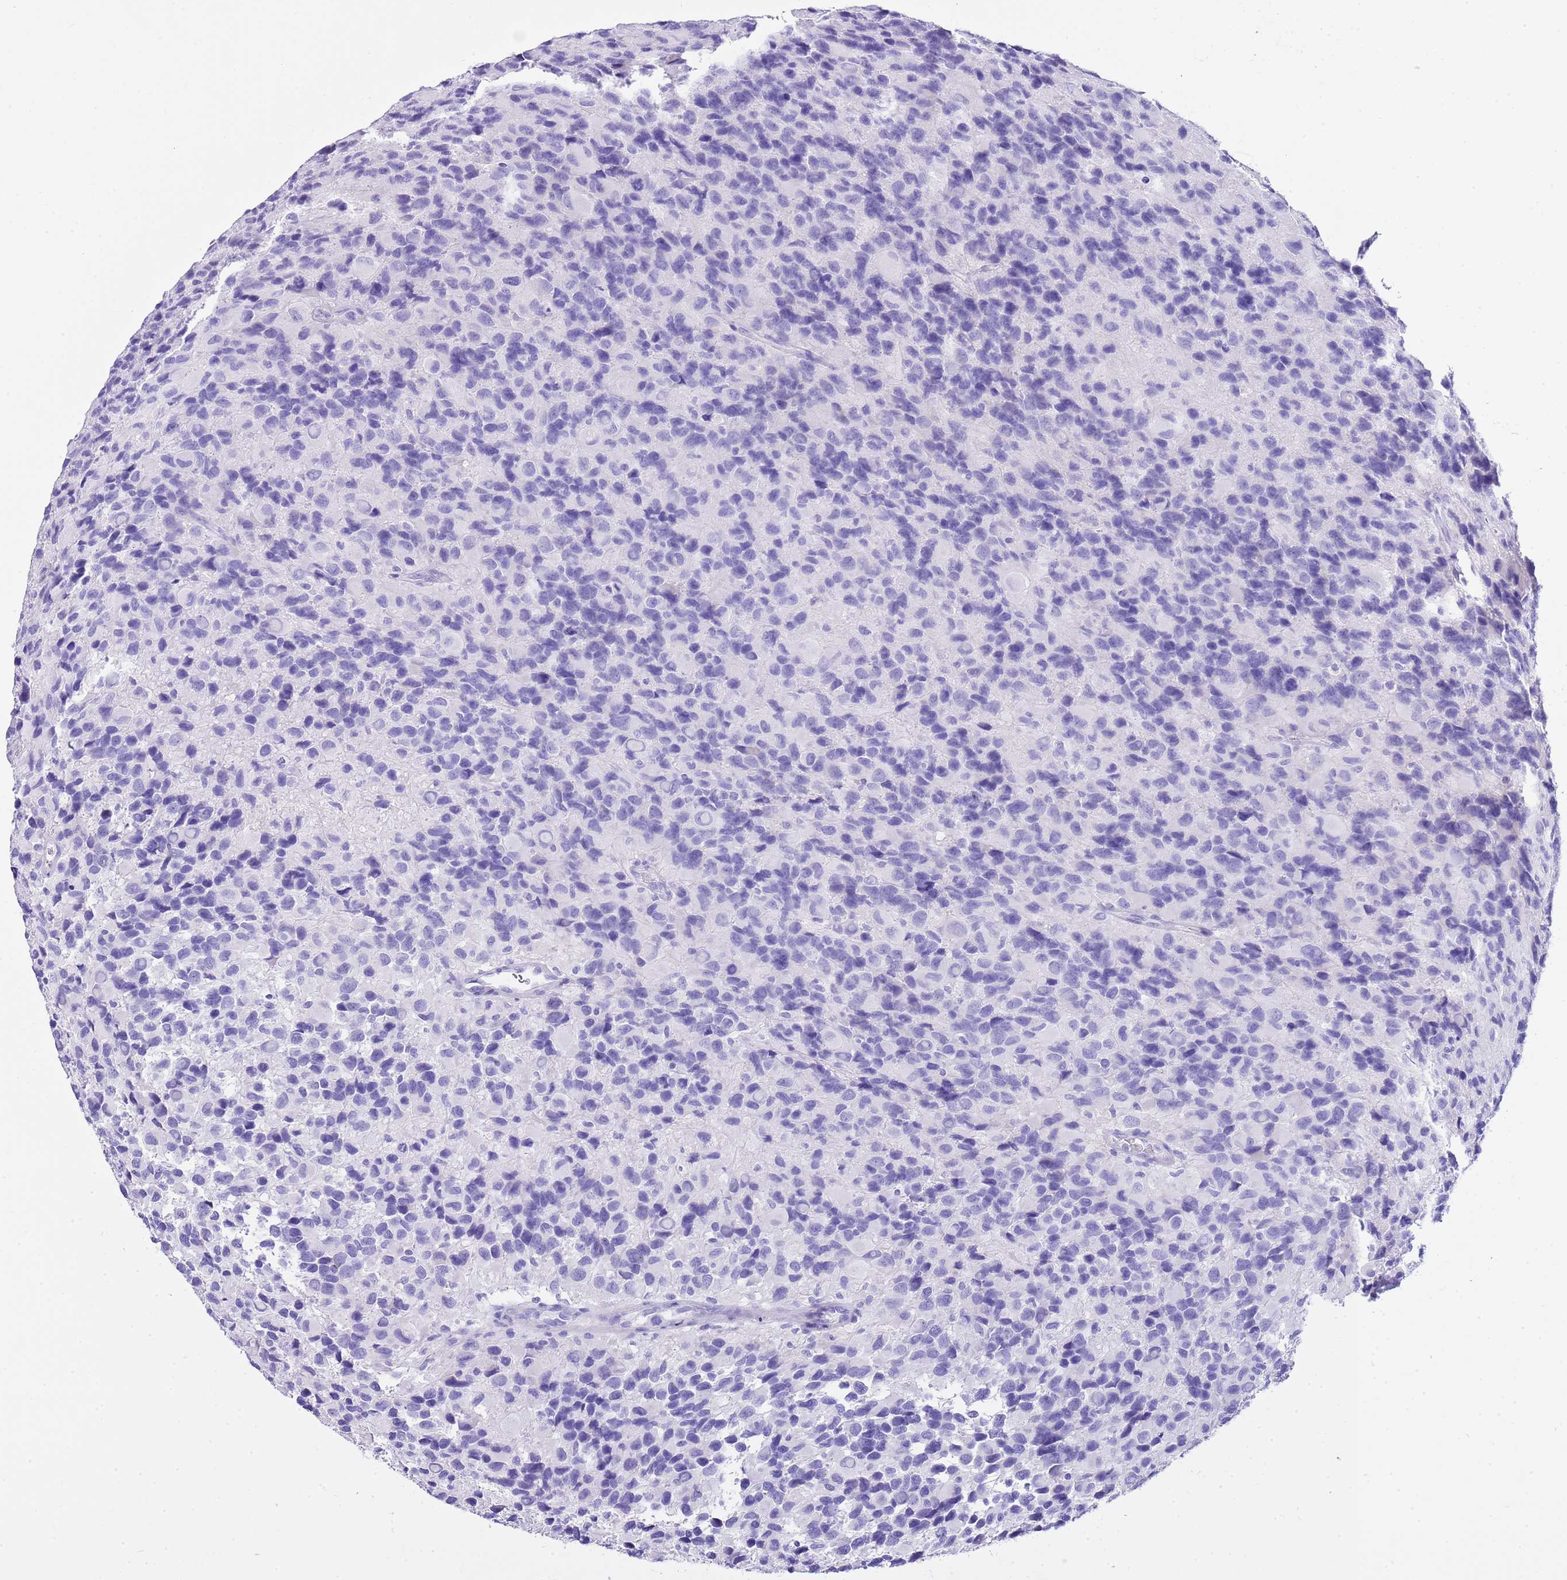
{"staining": {"intensity": "negative", "quantity": "none", "location": "none"}, "tissue": "glioma", "cell_type": "Tumor cells", "image_type": "cancer", "snomed": [{"axis": "morphology", "description": "Glioma, malignant, High grade"}, {"axis": "topography", "description": "Brain"}], "caption": "DAB (3,3'-diaminobenzidine) immunohistochemical staining of human malignant high-grade glioma displays no significant staining in tumor cells.", "gene": "KCNC1", "patient": {"sex": "male", "age": 77}}